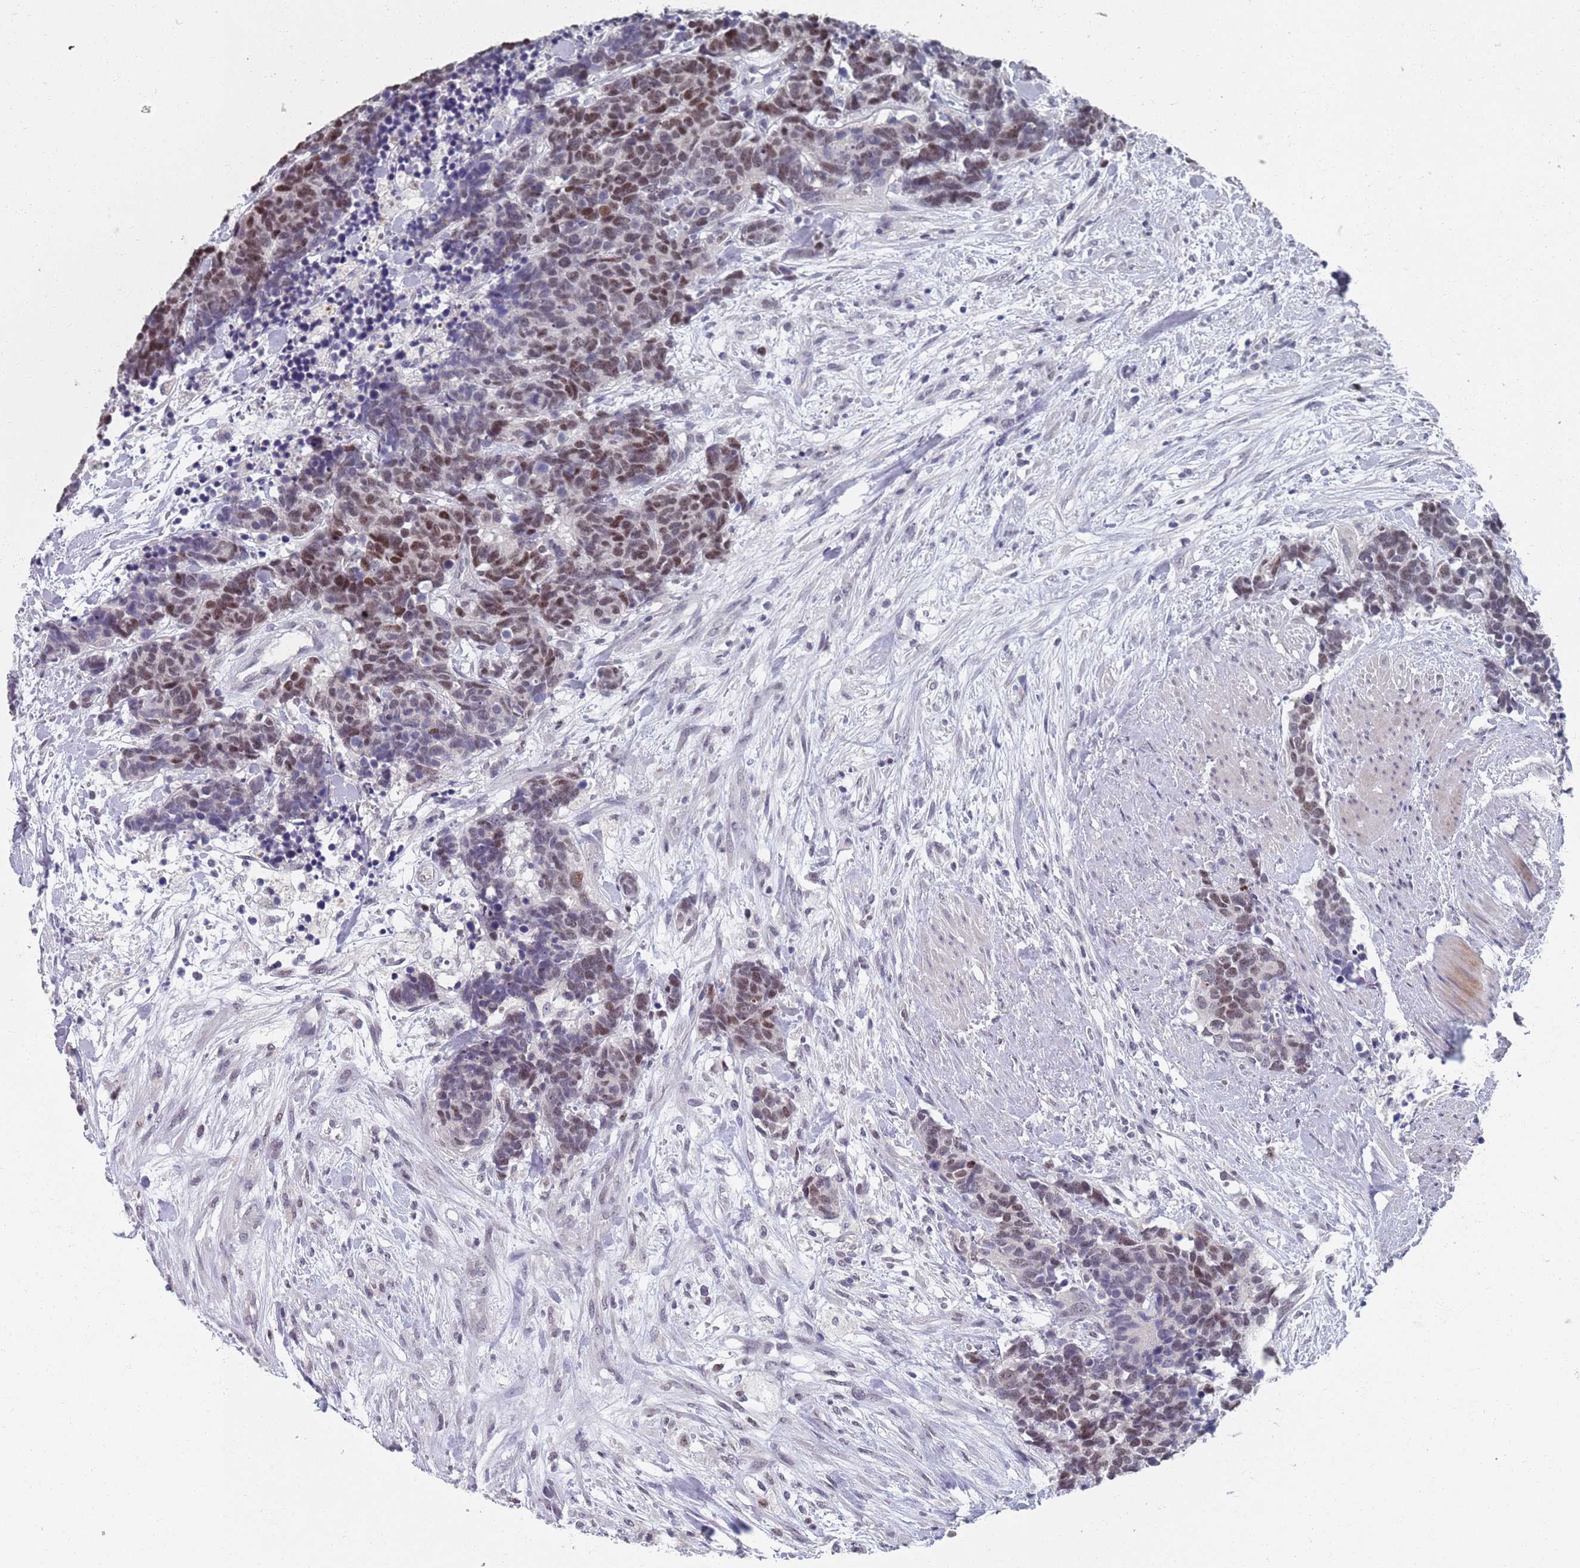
{"staining": {"intensity": "moderate", "quantity": "25%-75%", "location": "nuclear"}, "tissue": "carcinoid", "cell_type": "Tumor cells", "image_type": "cancer", "snomed": [{"axis": "morphology", "description": "Carcinoma, NOS"}, {"axis": "morphology", "description": "Carcinoid, malignant, NOS"}, {"axis": "topography", "description": "Prostate"}], "caption": "This photomicrograph exhibits immunohistochemistry staining of carcinoma, with medium moderate nuclear expression in approximately 25%-75% of tumor cells.", "gene": "SAMD1", "patient": {"sex": "male", "age": 57}}